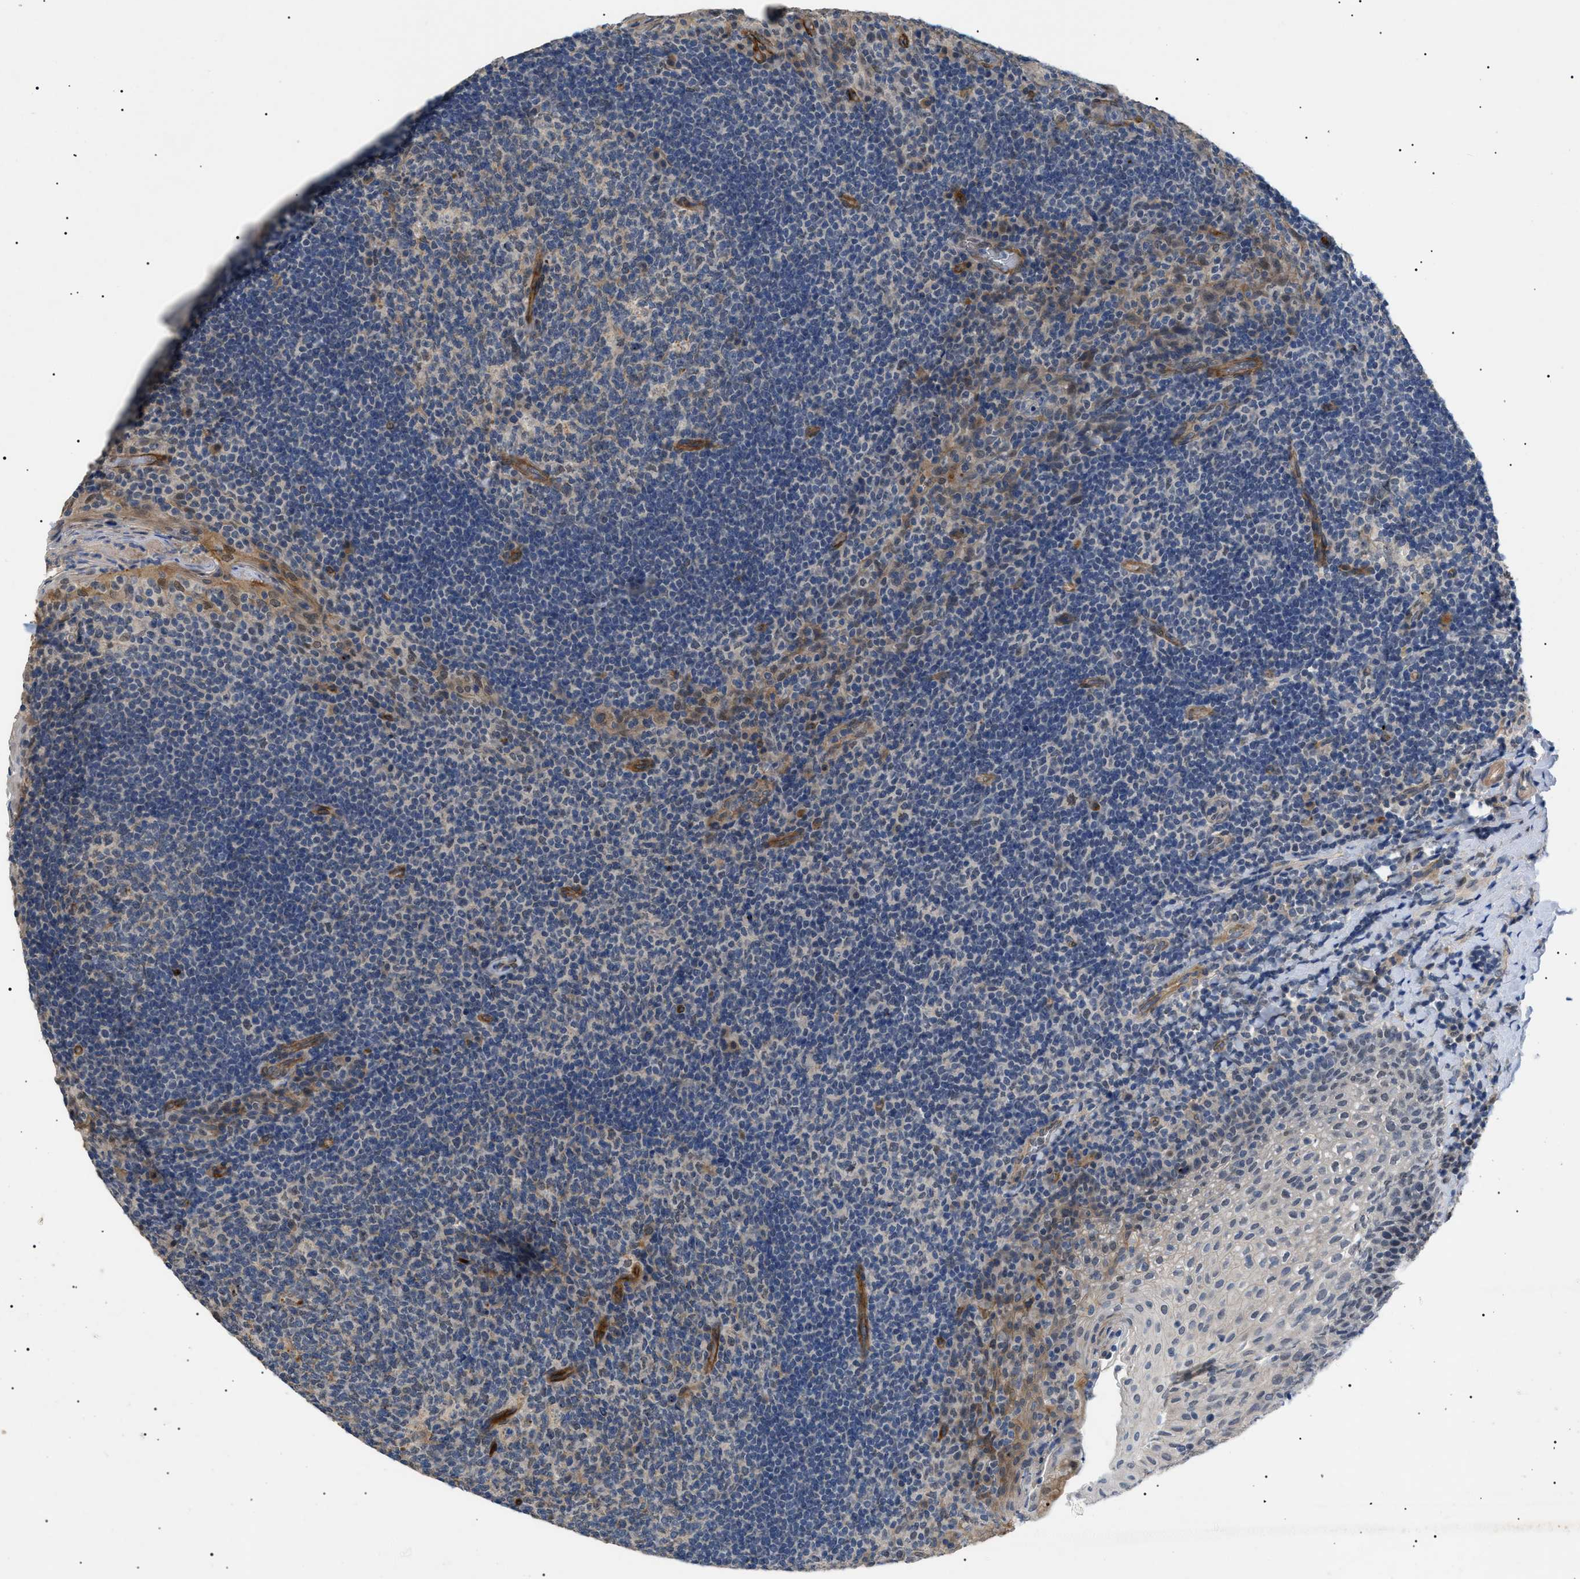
{"staining": {"intensity": "weak", "quantity": ">75%", "location": "cytoplasmic/membranous"}, "tissue": "tonsil", "cell_type": "Germinal center cells", "image_type": "normal", "snomed": [{"axis": "morphology", "description": "Normal tissue, NOS"}, {"axis": "topography", "description": "Tonsil"}], "caption": "Weak cytoplasmic/membranous expression for a protein is seen in about >75% of germinal center cells of benign tonsil using IHC.", "gene": "CRCP", "patient": {"sex": "male", "age": 17}}